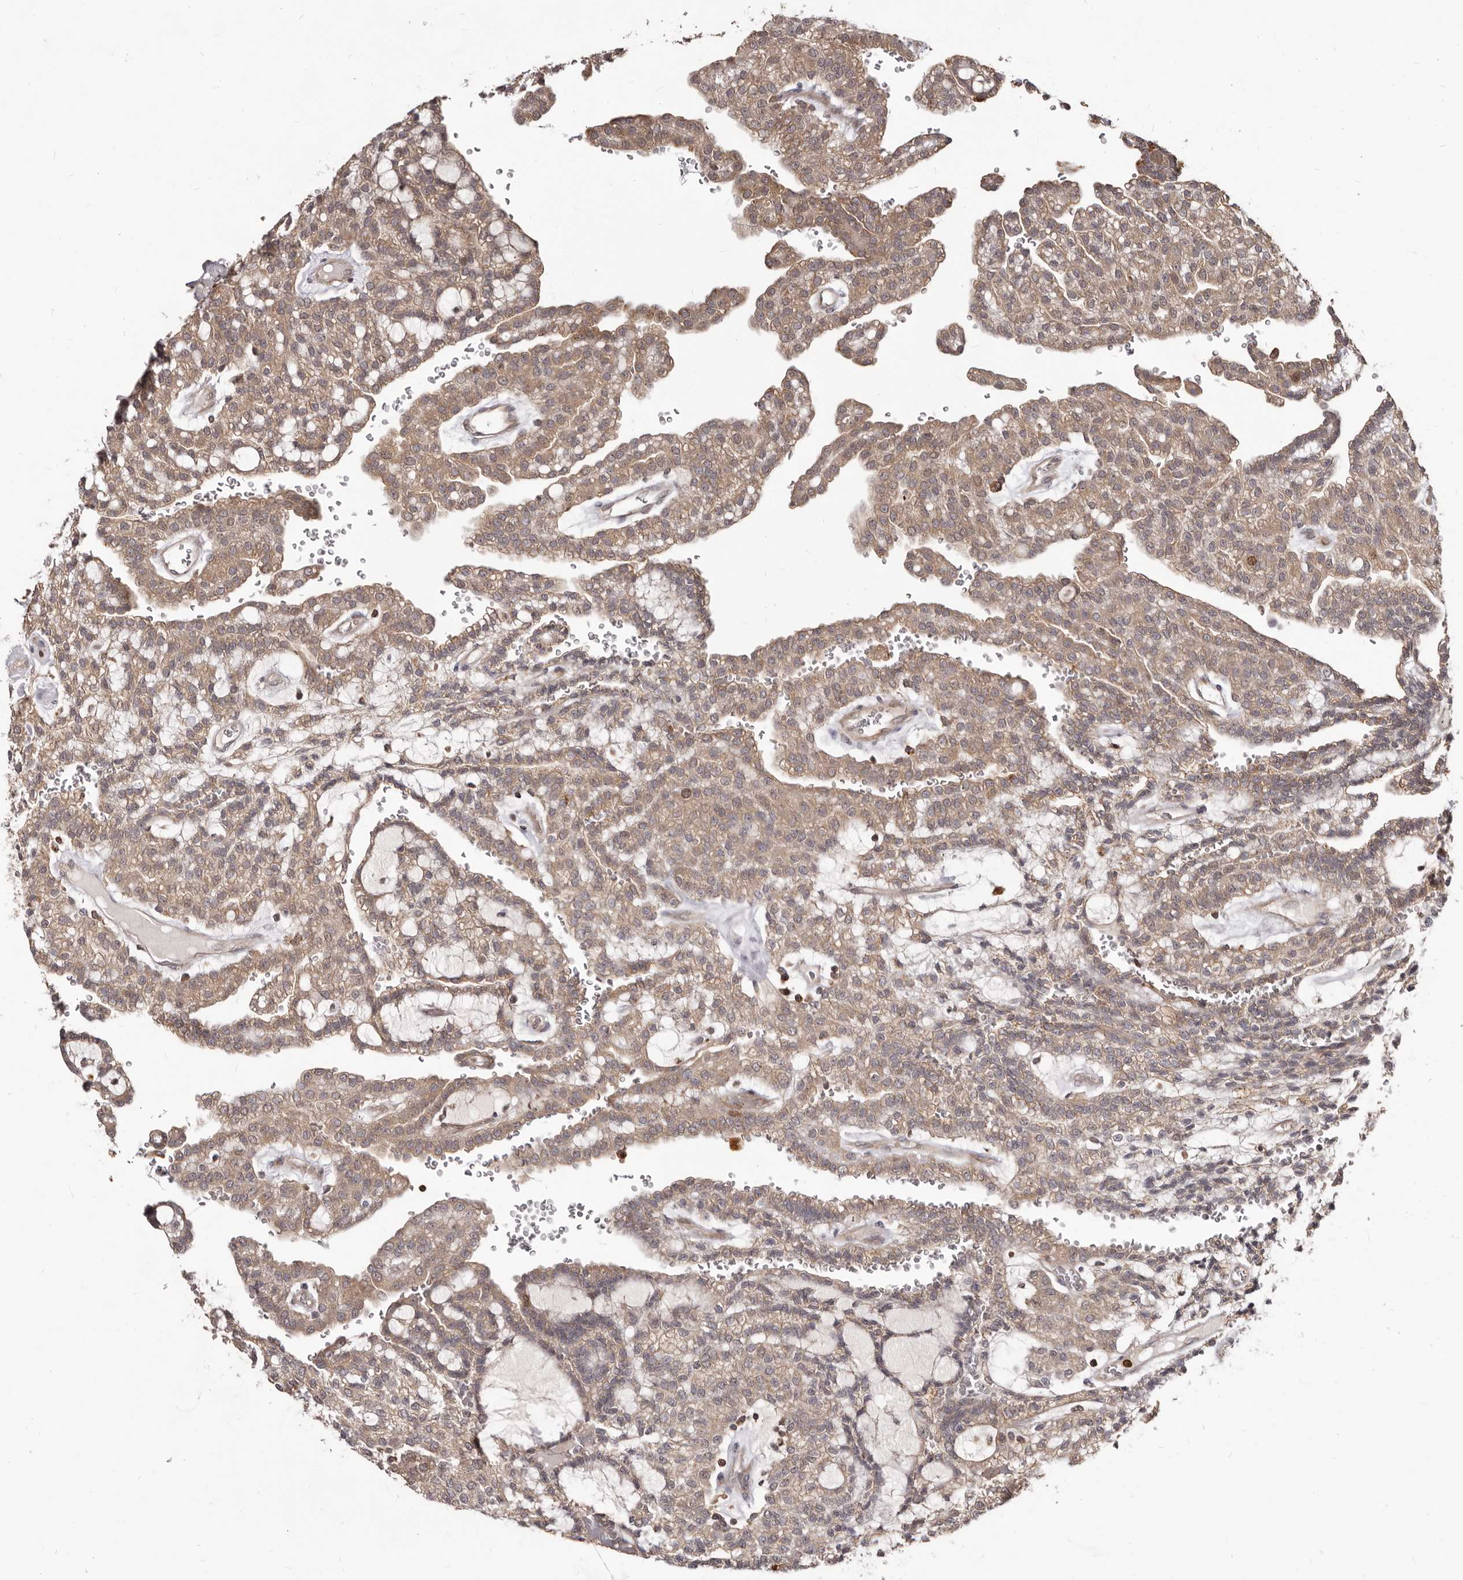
{"staining": {"intensity": "weak", "quantity": ">75%", "location": "cytoplasmic/membranous"}, "tissue": "renal cancer", "cell_type": "Tumor cells", "image_type": "cancer", "snomed": [{"axis": "morphology", "description": "Adenocarcinoma, NOS"}, {"axis": "topography", "description": "Kidney"}], "caption": "Adenocarcinoma (renal) stained with DAB immunohistochemistry (IHC) reveals low levels of weak cytoplasmic/membranous staining in about >75% of tumor cells.", "gene": "RNF187", "patient": {"sex": "male", "age": 63}}